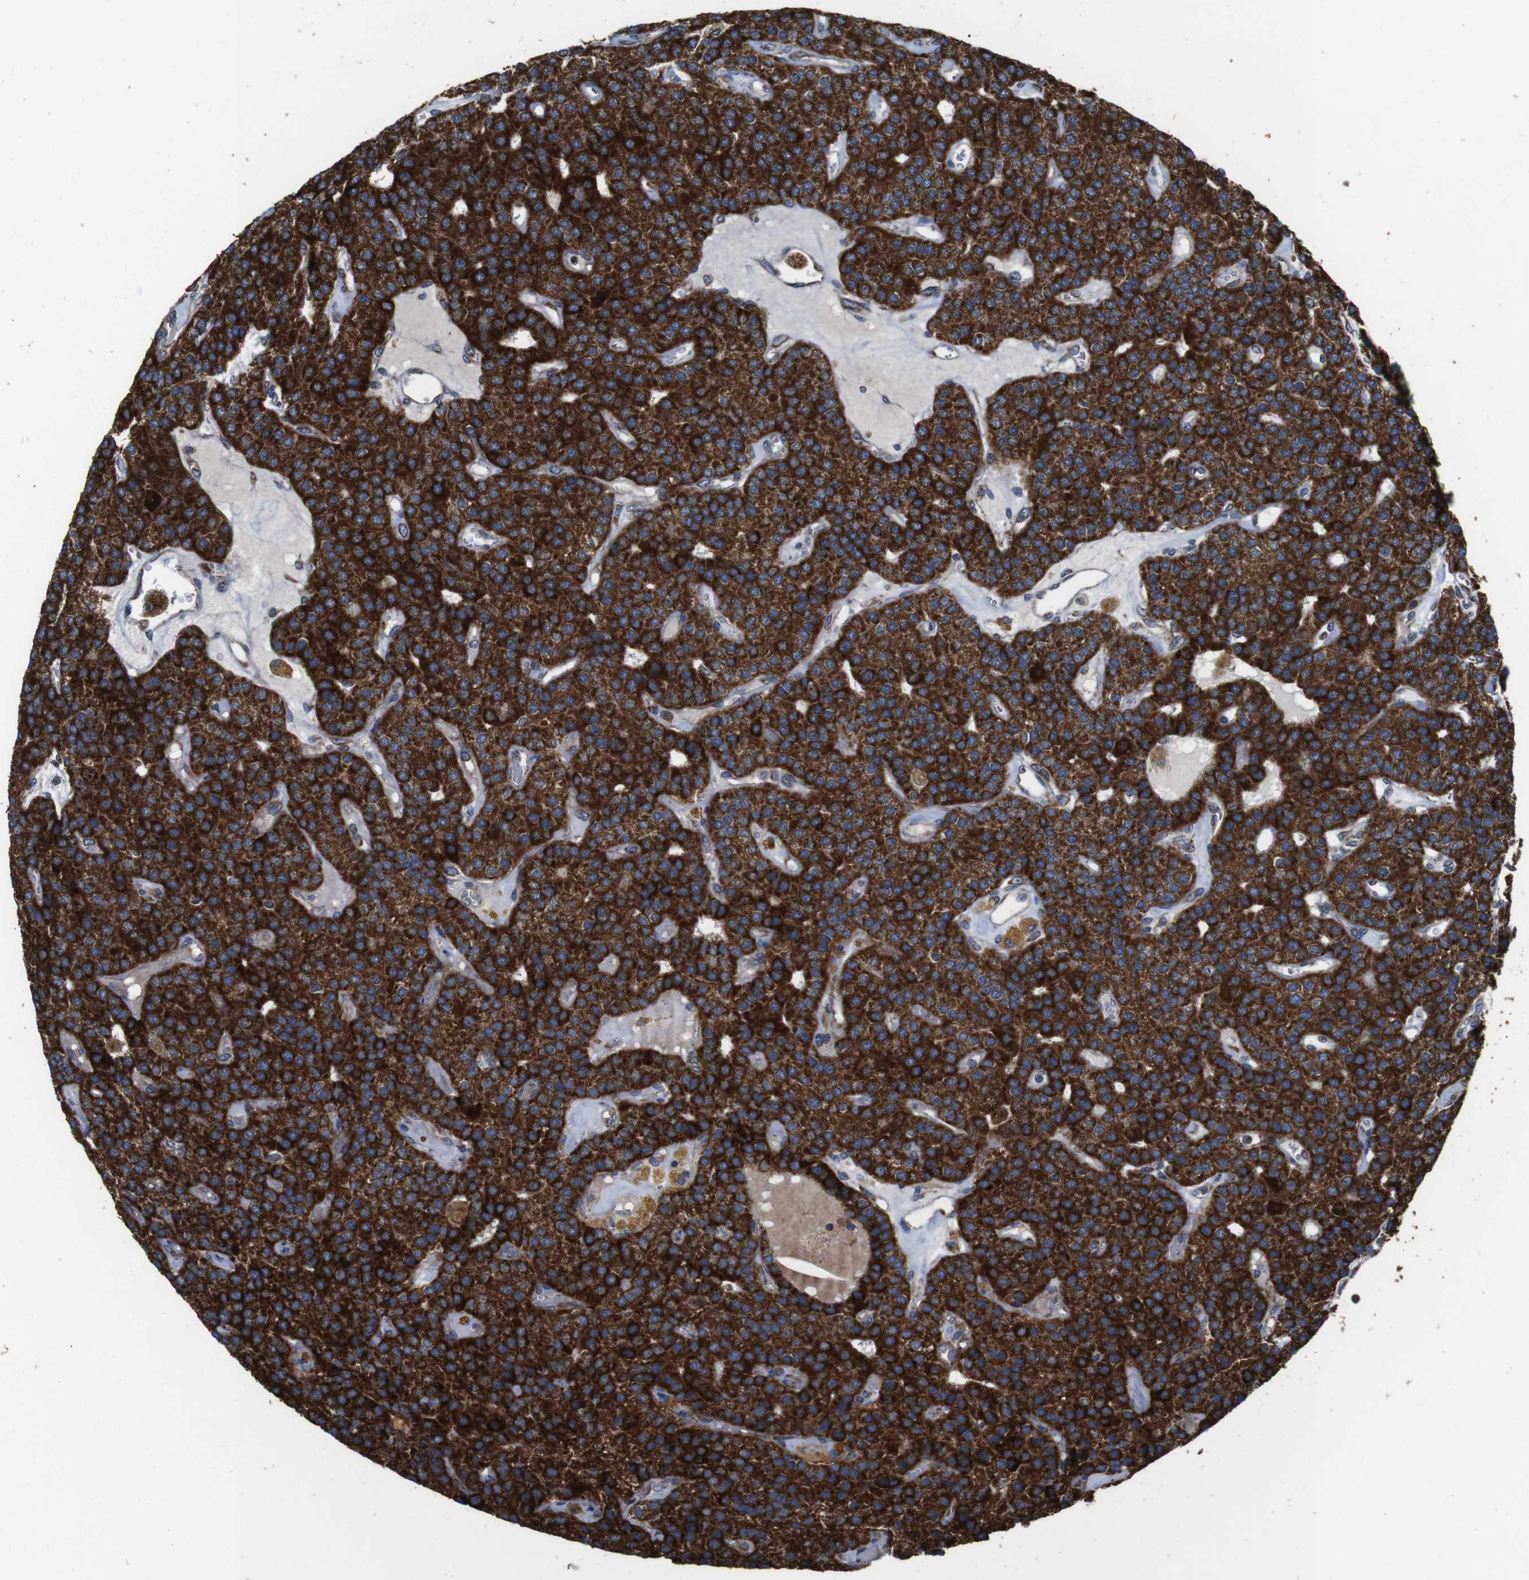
{"staining": {"intensity": "strong", "quantity": ">75%", "location": "cytoplasmic/membranous"}, "tissue": "parathyroid gland", "cell_type": "Glandular cells", "image_type": "normal", "snomed": [{"axis": "morphology", "description": "Normal tissue, NOS"}, {"axis": "morphology", "description": "Adenoma, NOS"}, {"axis": "topography", "description": "Parathyroid gland"}], "caption": "The immunohistochemical stain labels strong cytoplasmic/membranous expression in glandular cells of normal parathyroid gland. (Stains: DAB in brown, nuclei in blue, Microscopy: brightfield microscopy at high magnification).", "gene": "HK1", "patient": {"sex": "female", "age": 86}}